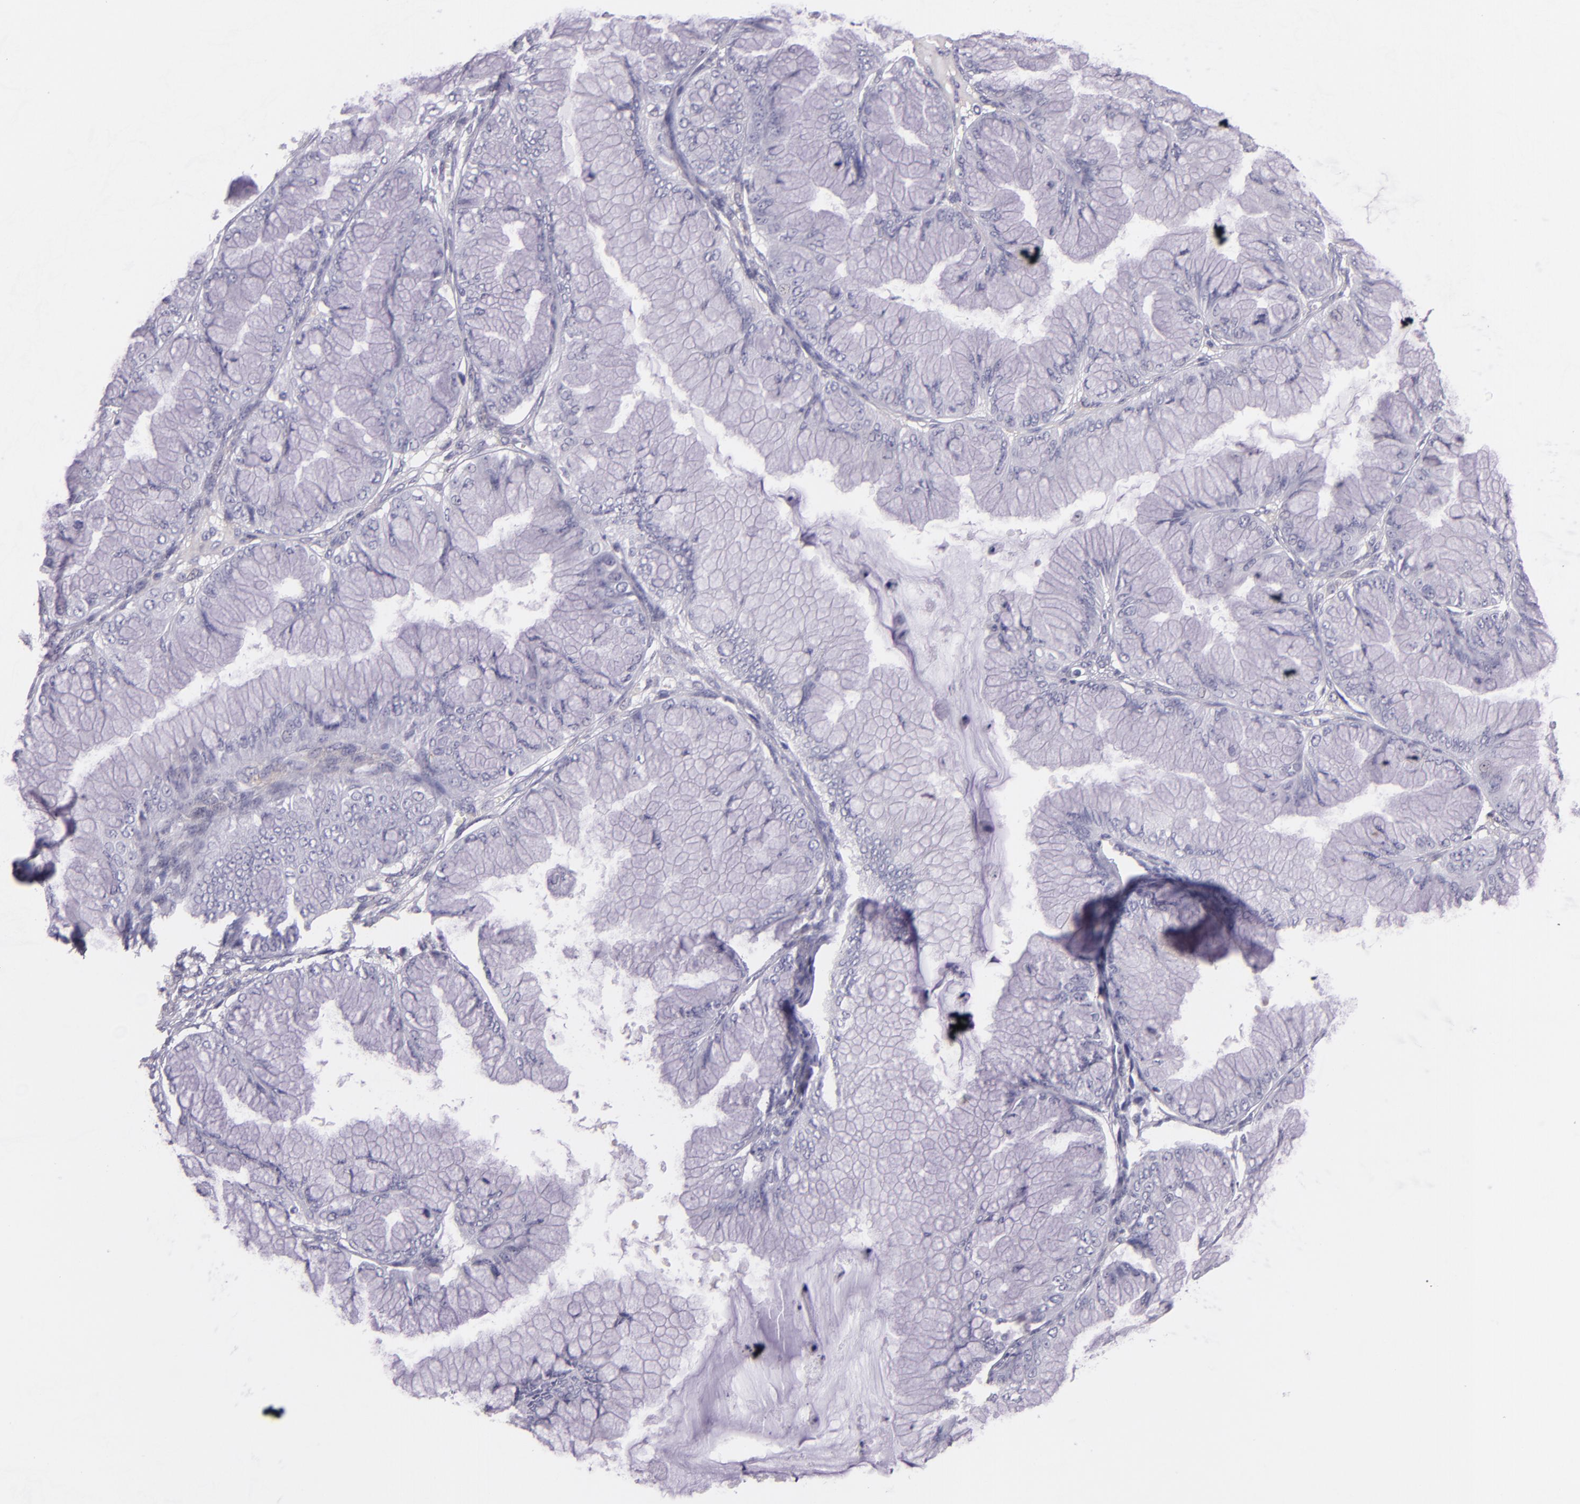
{"staining": {"intensity": "negative", "quantity": "none", "location": "none"}, "tissue": "ovarian cancer", "cell_type": "Tumor cells", "image_type": "cancer", "snomed": [{"axis": "morphology", "description": "Cystadenocarcinoma, mucinous, NOS"}, {"axis": "topography", "description": "Ovary"}], "caption": "Immunohistochemistry (IHC) of human ovarian mucinous cystadenocarcinoma shows no positivity in tumor cells.", "gene": "HSP90AA1", "patient": {"sex": "female", "age": 63}}